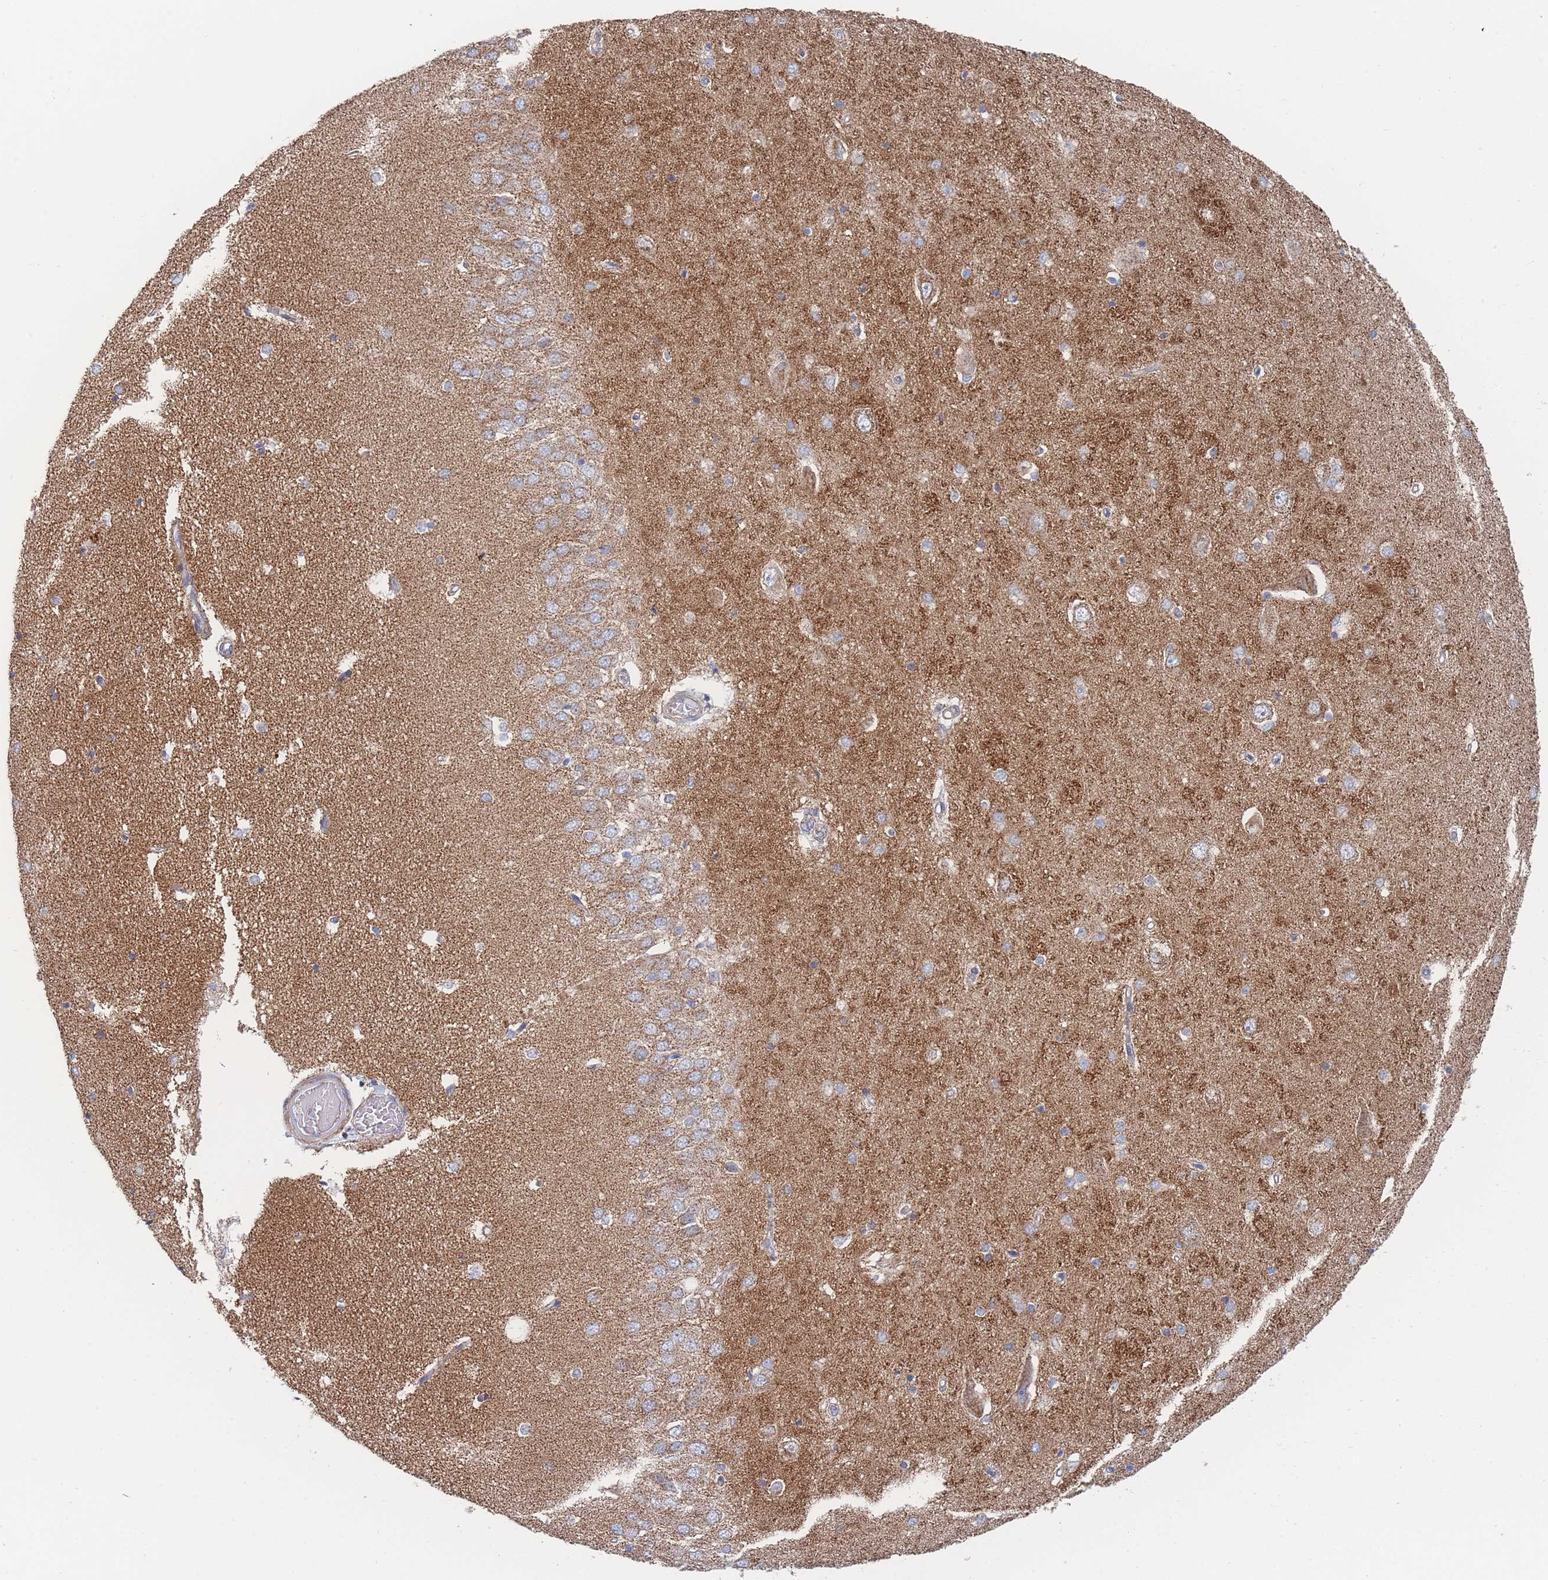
{"staining": {"intensity": "negative", "quantity": "none", "location": "none"}, "tissue": "hippocampus", "cell_type": "Glial cells", "image_type": "normal", "snomed": [{"axis": "morphology", "description": "Normal tissue, NOS"}, {"axis": "topography", "description": "Hippocampus"}], "caption": "The image displays no staining of glial cells in normal hippocampus.", "gene": "IKZF4", "patient": {"sex": "male", "age": 45}}